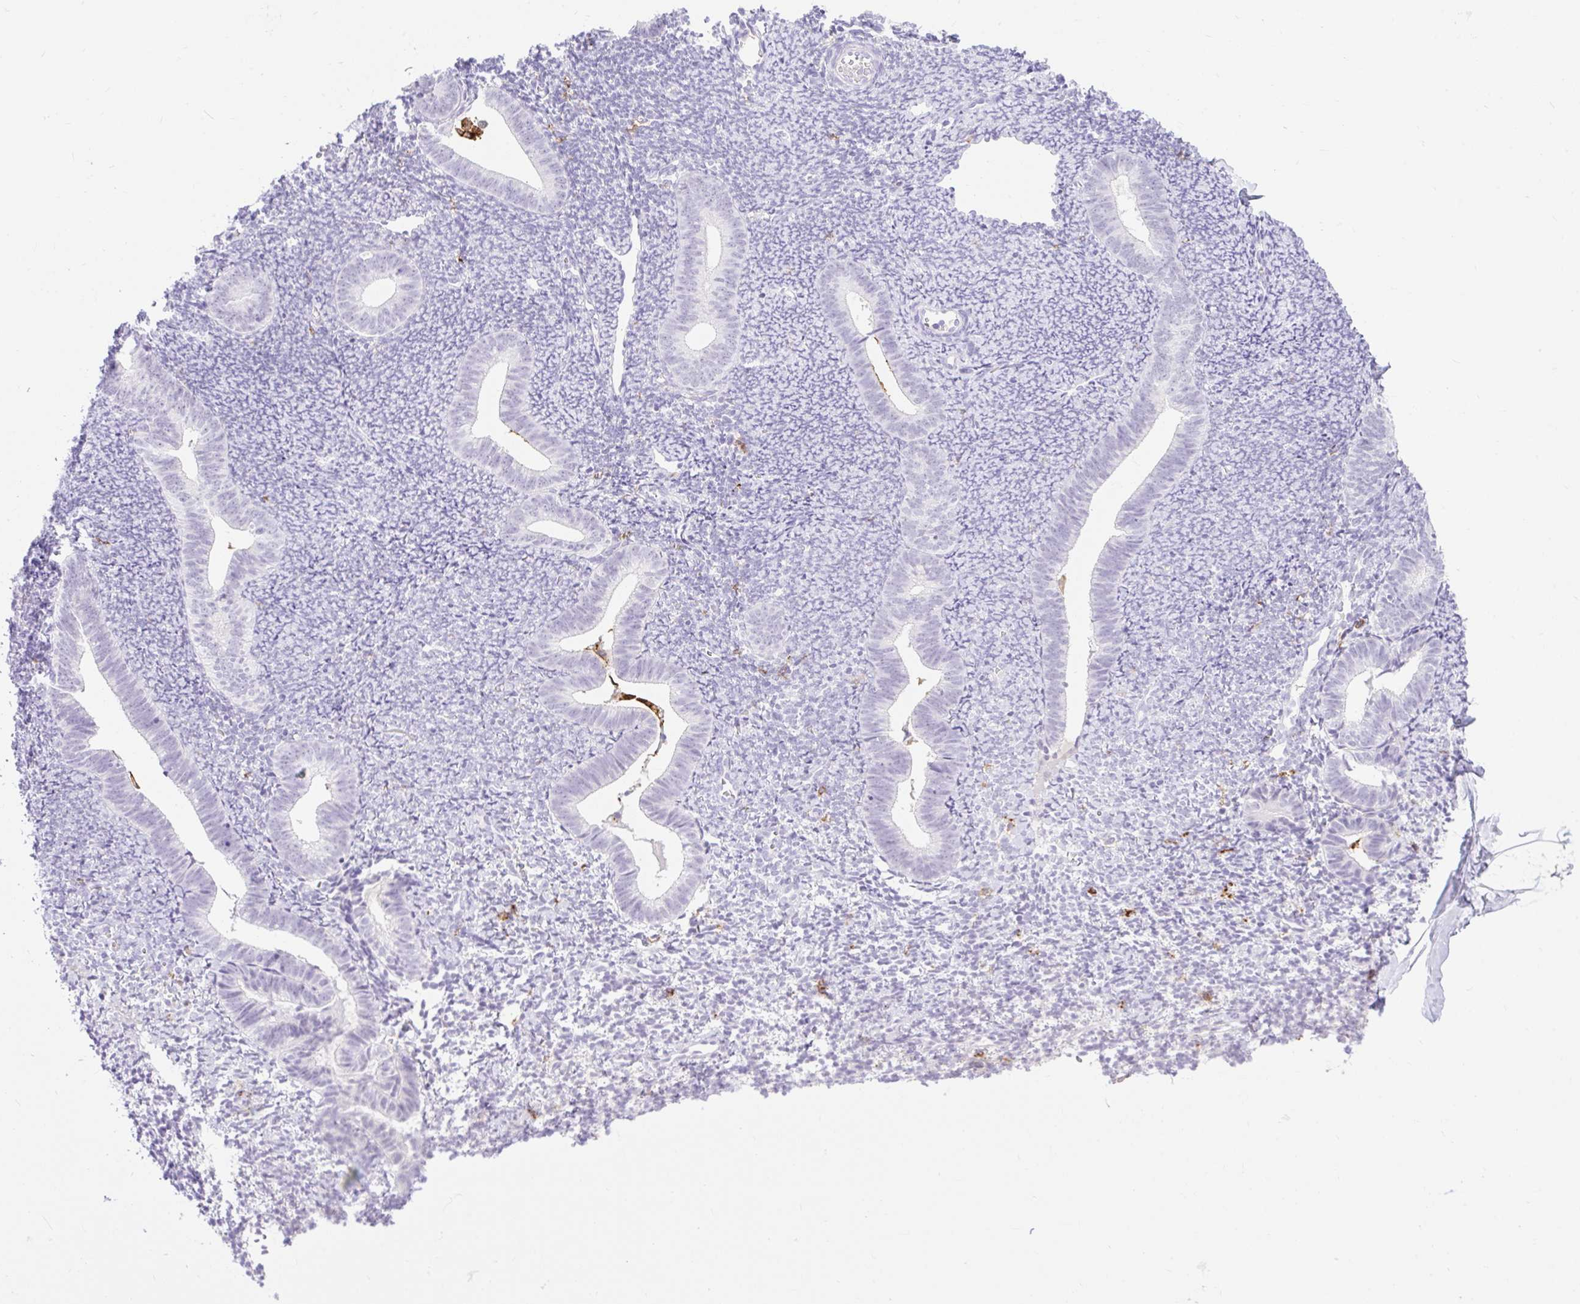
{"staining": {"intensity": "negative", "quantity": "none", "location": "none"}, "tissue": "endometrium", "cell_type": "Cells in endometrial stroma", "image_type": "normal", "snomed": [{"axis": "morphology", "description": "Normal tissue, NOS"}, {"axis": "topography", "description": "Endometrium"}], "caption": "There is no significant expression in cells in endometrial stroma of endometrium. (Stains: DAB IHC with hematoxylin counter stain, Microscopy: brightfield microscopy at high magnification).", "gene": "SIGLEC1", "patient": {"sex": "female", "age": 39}}